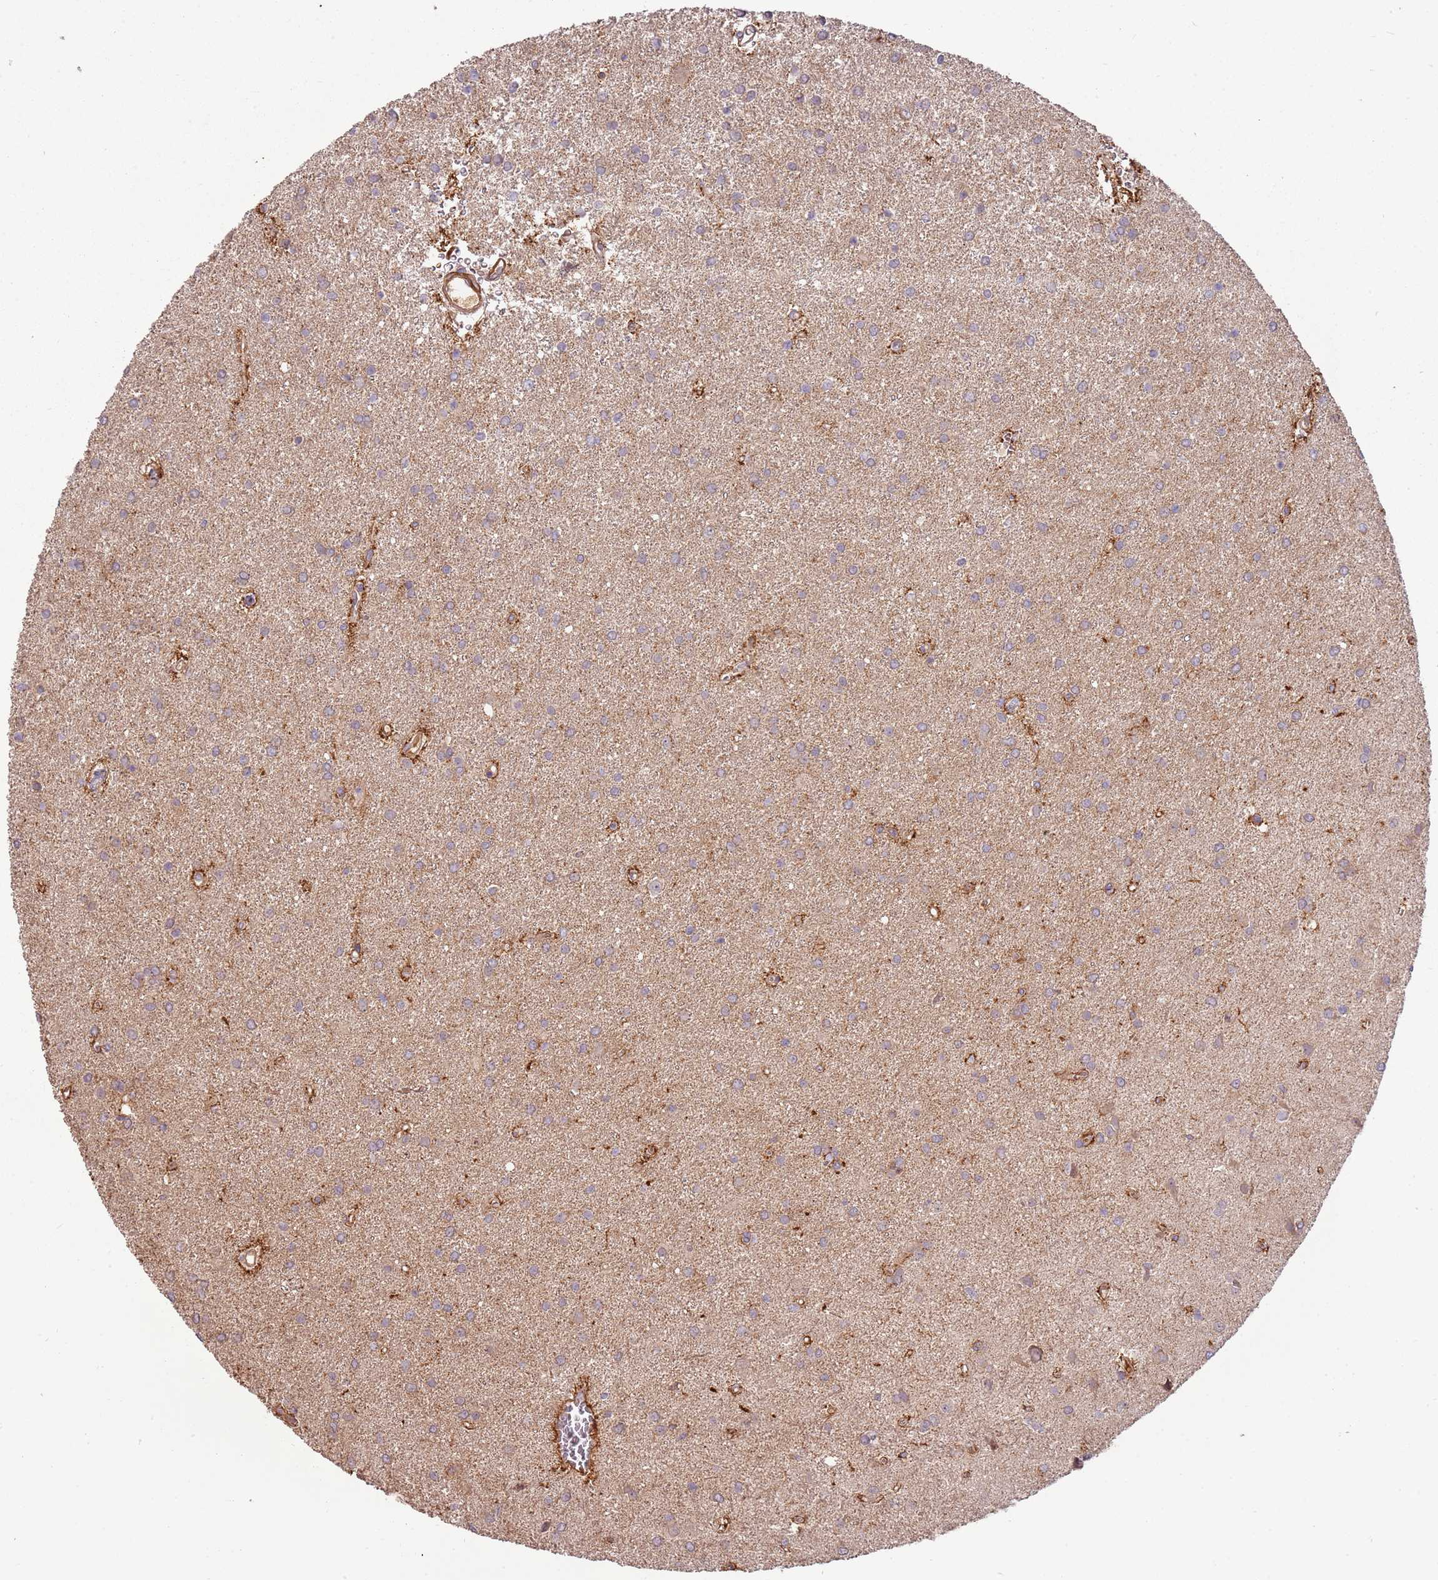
{"staining": {"intensity": "negative", "quantity": "none", "location": "none"}, "tissue": "glioma", "cell_type": "Tumor cells", "image_type": "cancer", "snomed": [{"axis": "morphology", "description": "Glioma, malignant, High grade"}, {"axis": "topography", "description": "Brain"}], "caption": "Tumor cells are negative for brown protein staining in malignant glioma (high-grade).", "gene": "RNF128", "patient": {"sex": "female", "age": 50}}